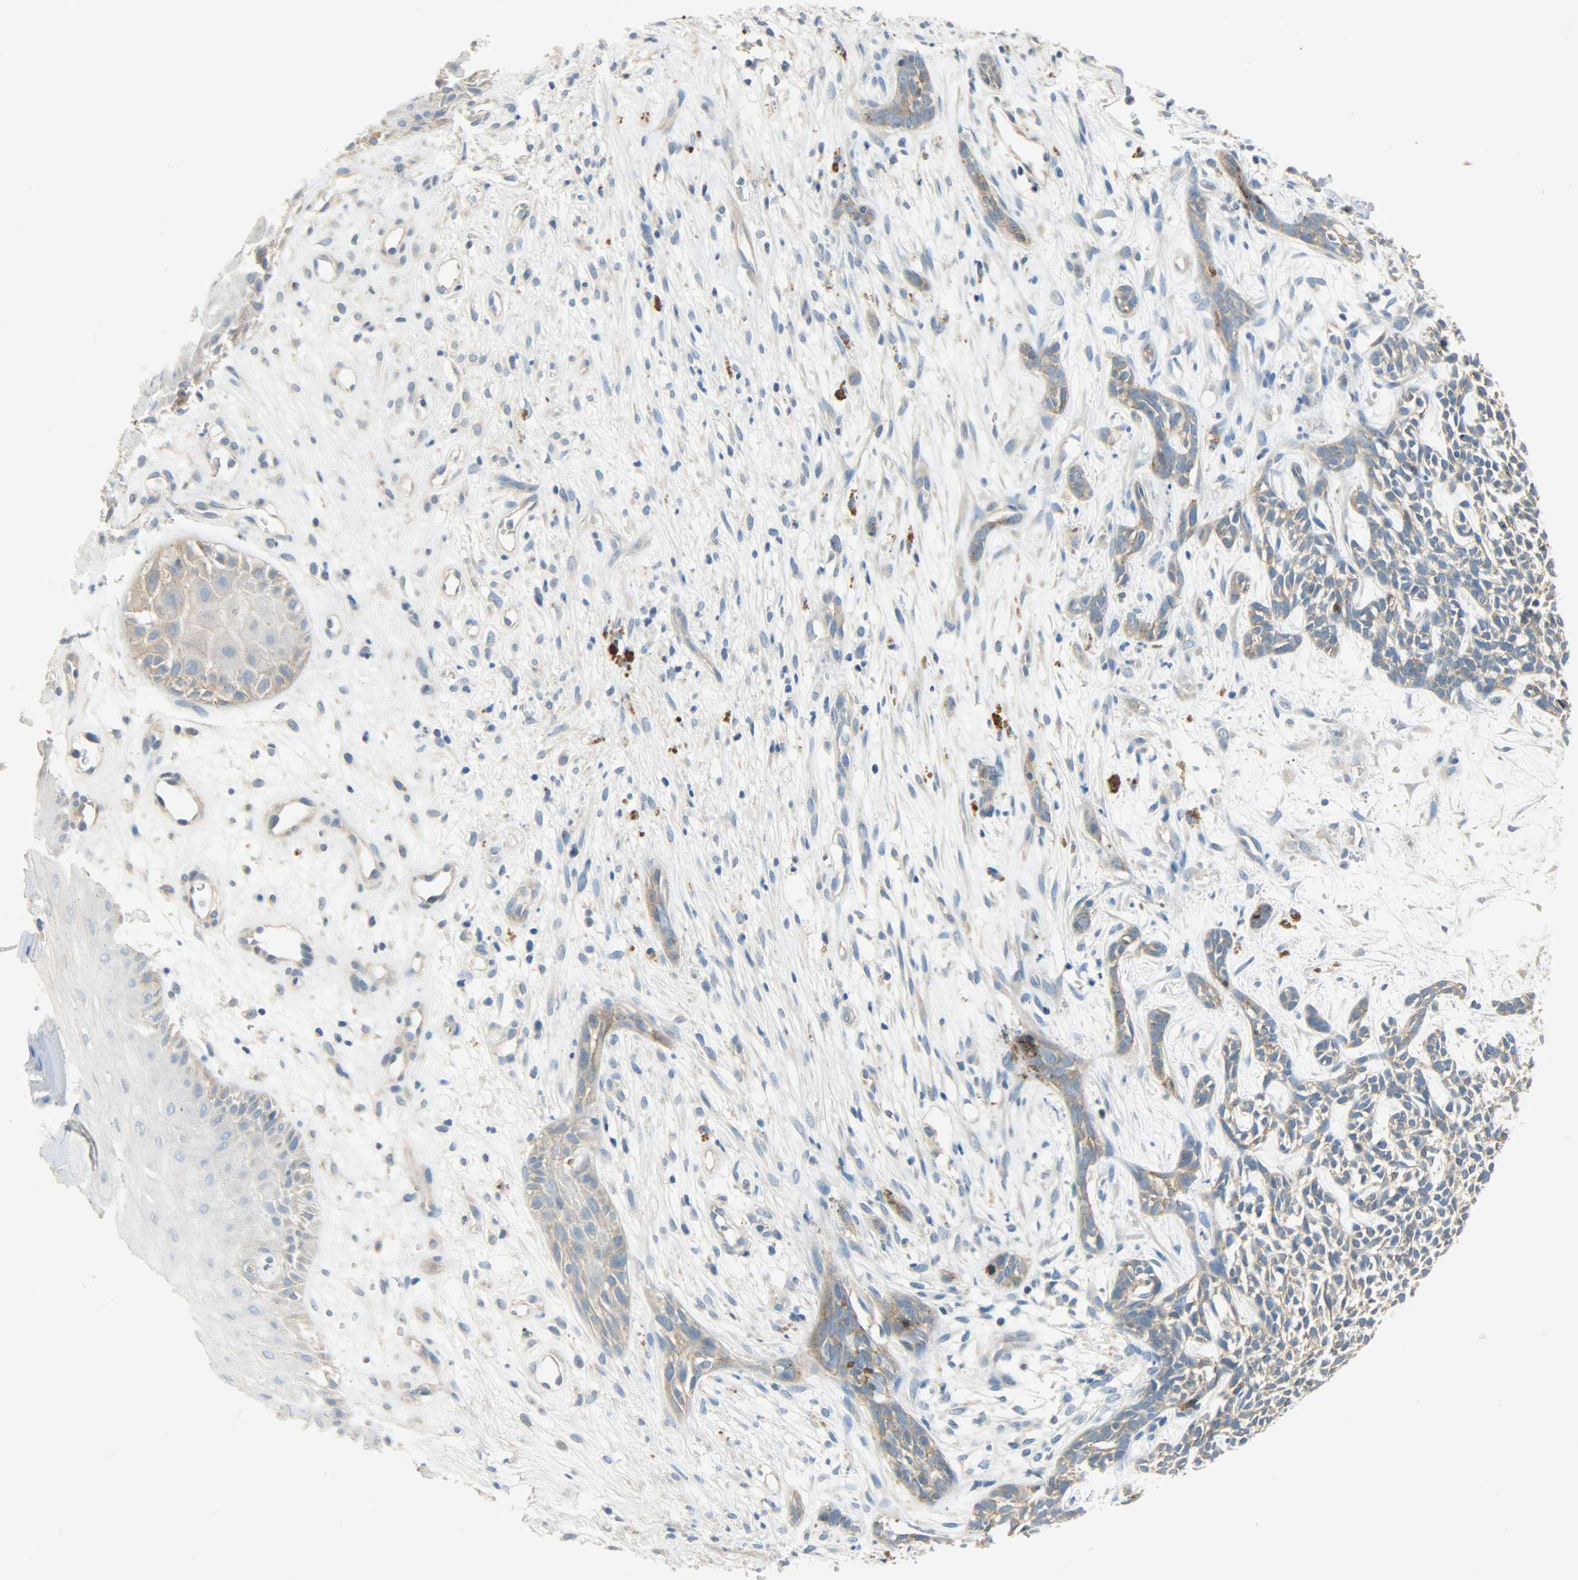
{"staining": {"intensity": "moderate", "quantity": ">75%", "location": "cytoplasmic/membranous"}, "tissue": "skin cancer", "cell_type": "Tumor cells", "image_type": "cancer", "snomed": [{"axis": "morphology", "description": "Basal cell carcinoma"}, {"axis": "topography", "description": "Skin"}], "caption": "Basal cell carcinoma (skin) was stained to show a protein in brown. There is medium levels of moderate cytoplasmic/membranous positivity in approximately >75% of tumor cells.", "gene": "DSG2", "patient": {"sex": "female", "age": 84}}